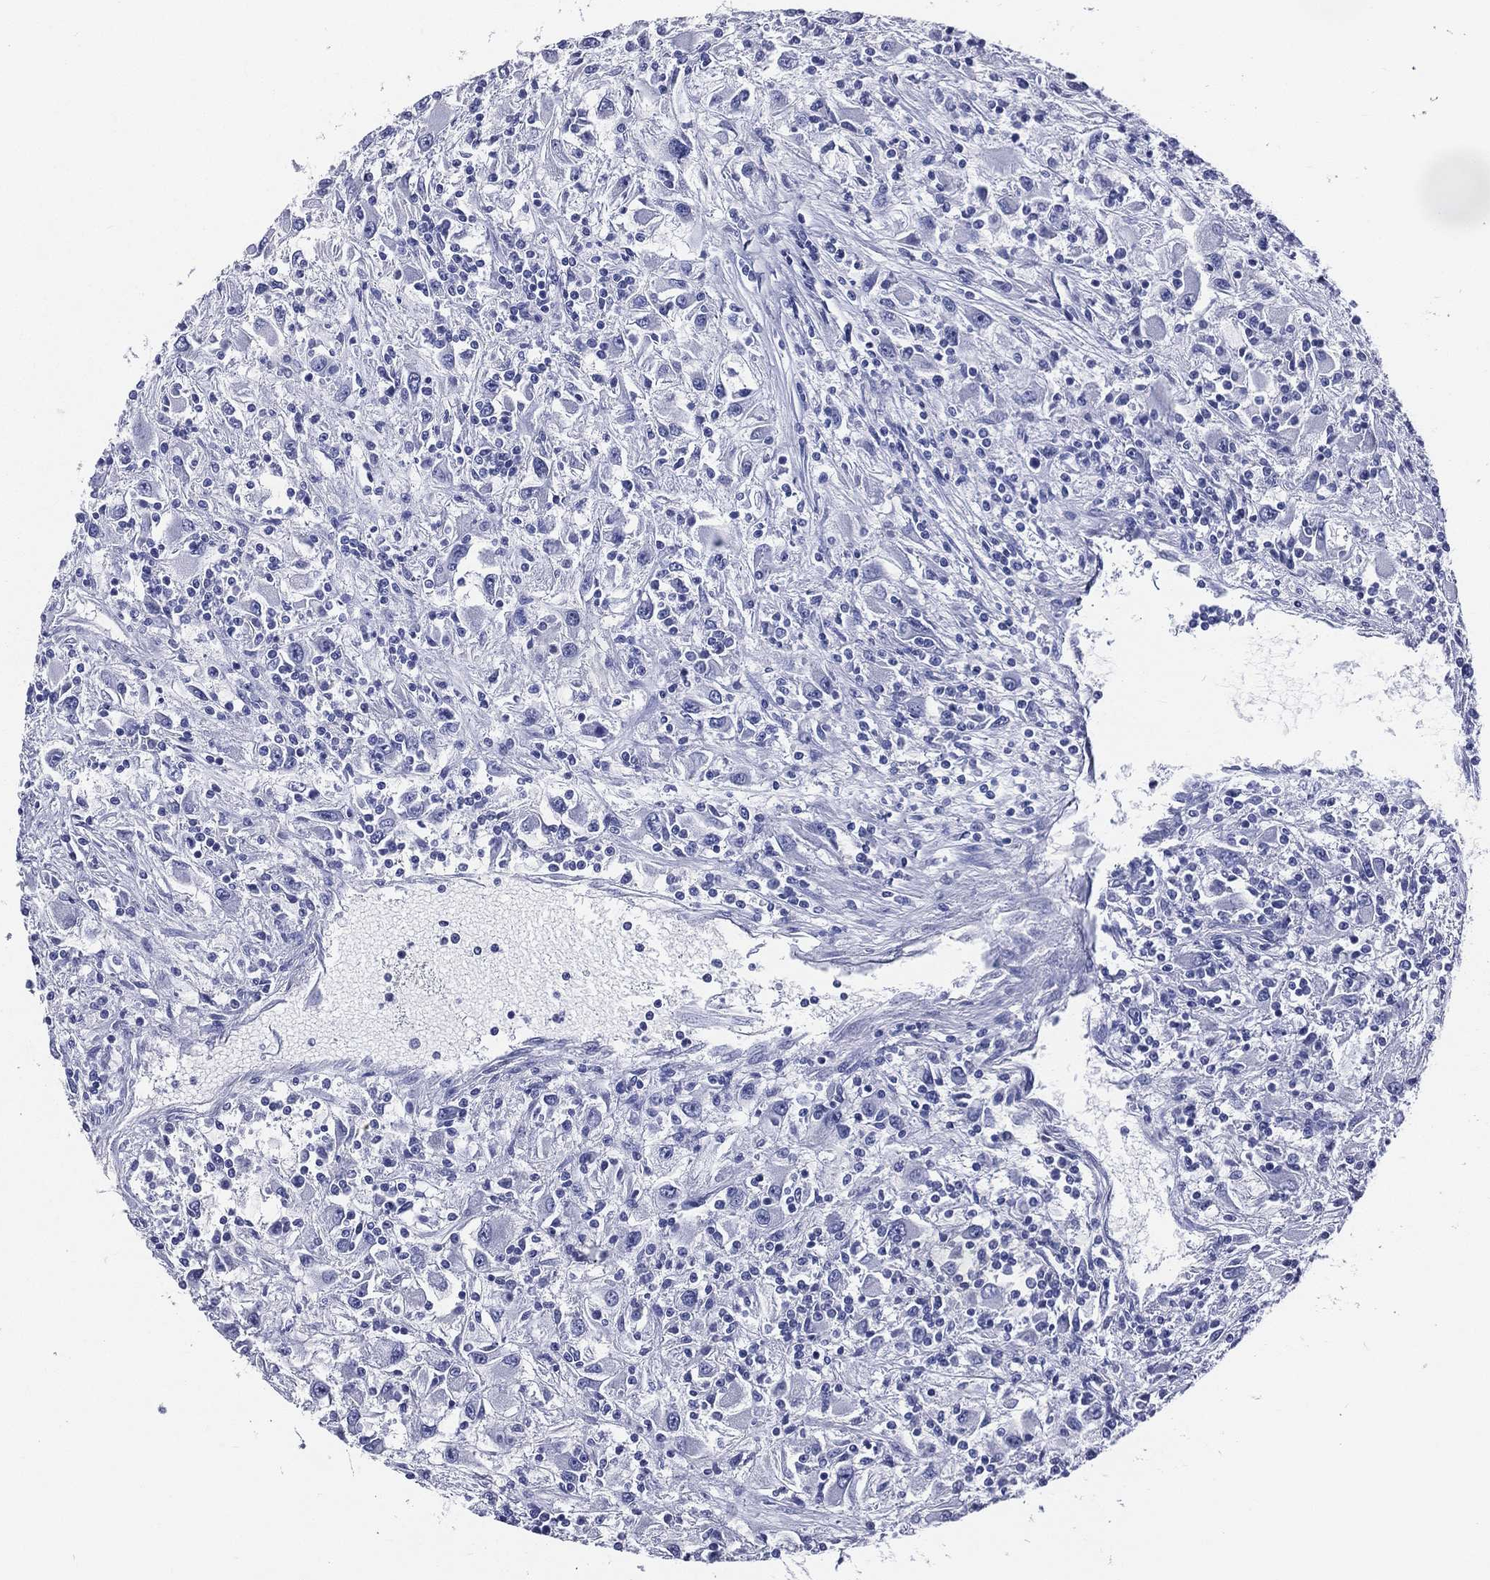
{"staining": {"intensity": "negative", "quantity": "none", "location": "none"}, "tissue": "renal cancer", "cell_type": "Tumor cells", "image_type": "cancer", "snomed": [{"axis": "morphology", "description": "Adenocarcinoma, NOS"}, {"axis": "topography", "description": "Kidney"}], "caption": "Adenocarcinoma (renal) stained for a protein using immunohistochemistry (IHC) exhibits no expression tumor cells.", "gene": "ACE2", "patient": {"sex": "female", "age": 67}}